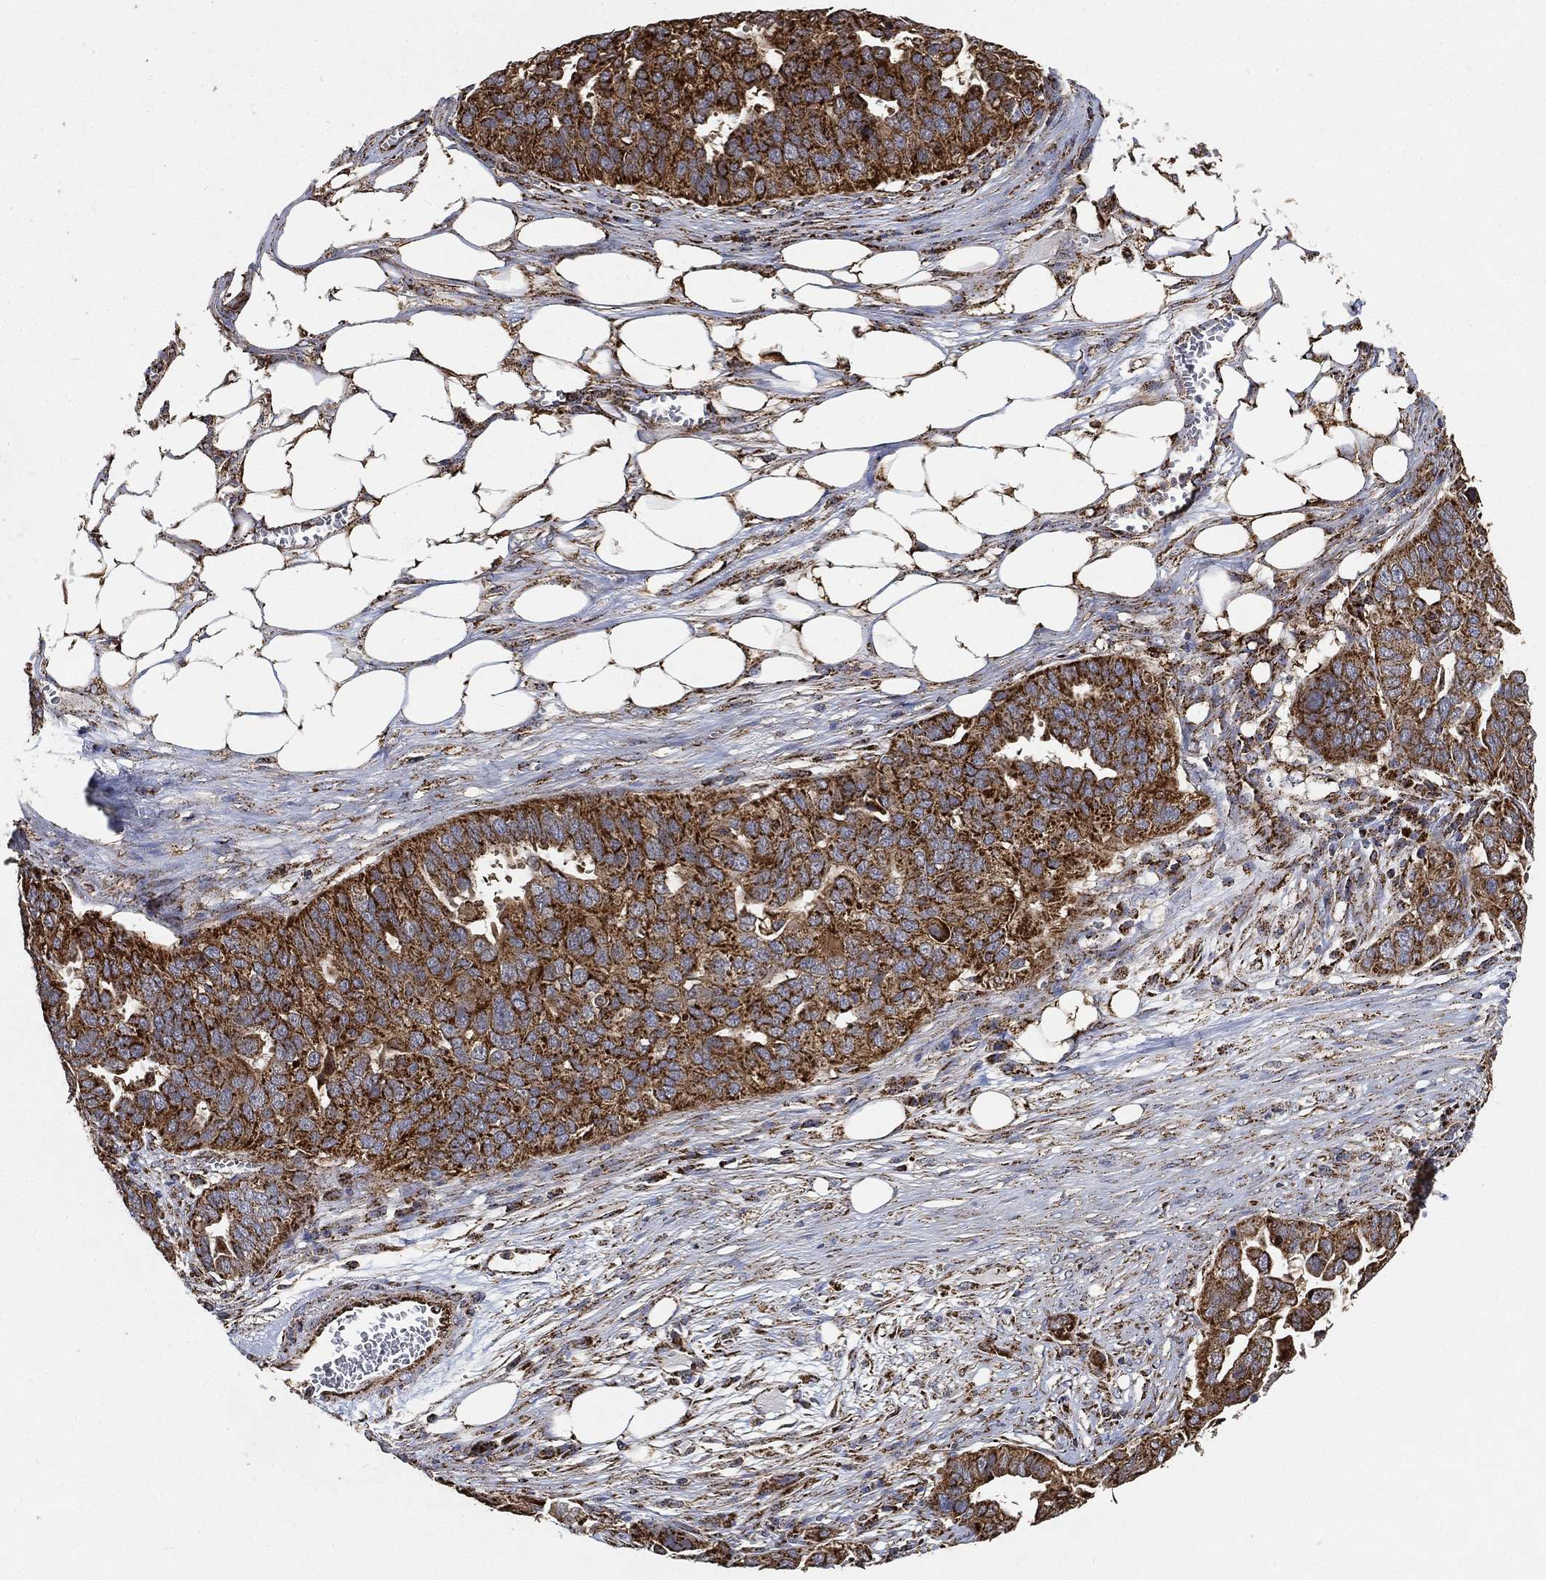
{"staining": {"intensity": "strong", "quantity": ">75%", "location": "cytoplasmic/membranous"}, "tissue": "ovarian cancer", "cell_type": "Tumor cells", "image_type": "cancer", "snomed": [{"axis": "morphology", "description": "Carcinoma, endometroid"}, {"axis": "topography", "description": "Soft tissue"}, {"axis": "topography", "description": "Ovary"}], "caption": "Immunohistochemistry (IHC) image of human ovarian cancer stained for a protein (brown), which displays high levels of strong cytoplasmic/membranous expression in approximately >75% of tumor cells.", "gene": "SLC38A7", "patient": {"sex": "female", "age": 52}}